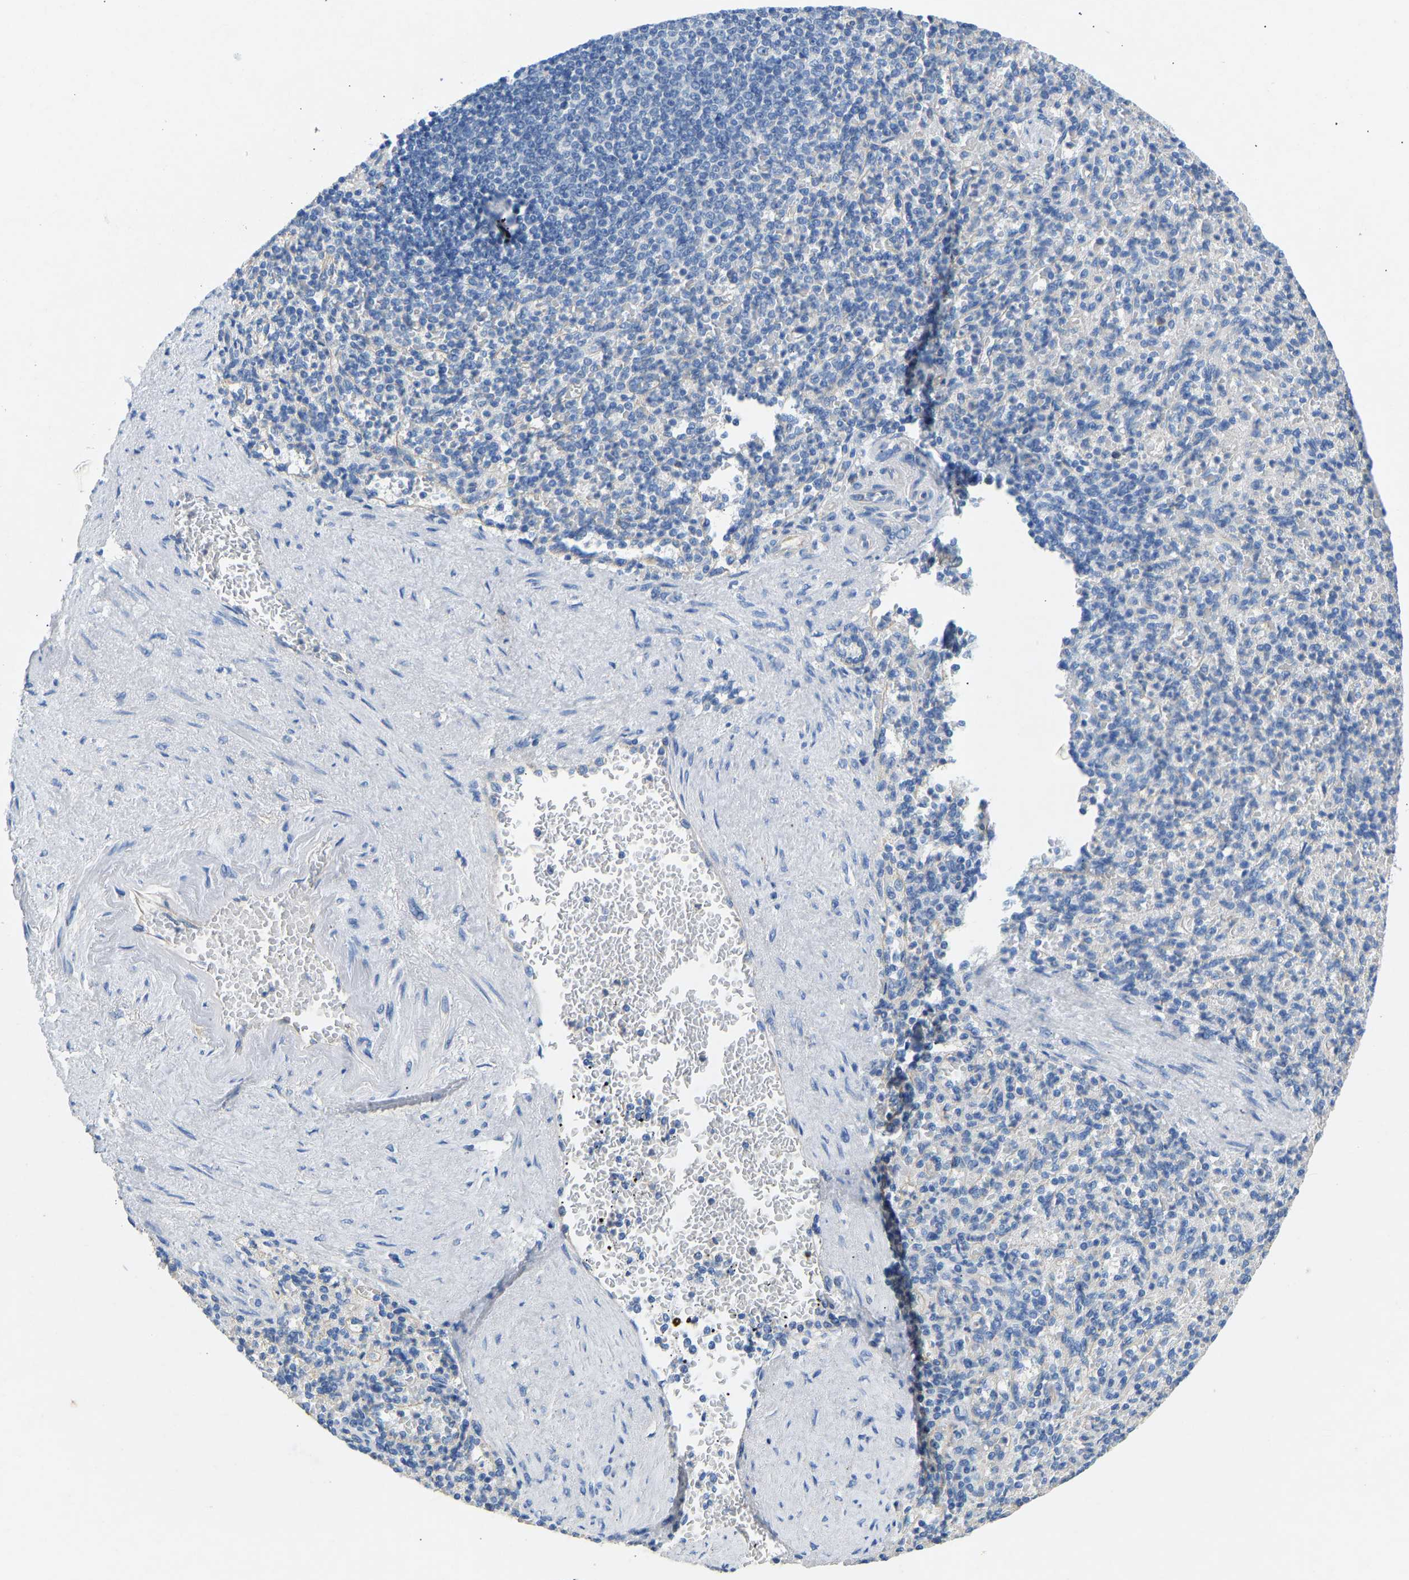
{"staining": {"intensity": "negative", "quantity": "none", "location": "none"}, "tissue": "spleen", "cell_type": "Cells in red pulp", "image_type": "normal", "snomed": [{"axis": "morphology", "description": "Normal tissue, NOS"}, {"axis": "topography", "description": "Spleen"}], "caption": "This is an immunohistochemistry (IHC) micrograph of benign spleen. There is no expression in cells in red pulp.", "gene": "TECTA", "patient": {"sex": "female", "age": 74}}